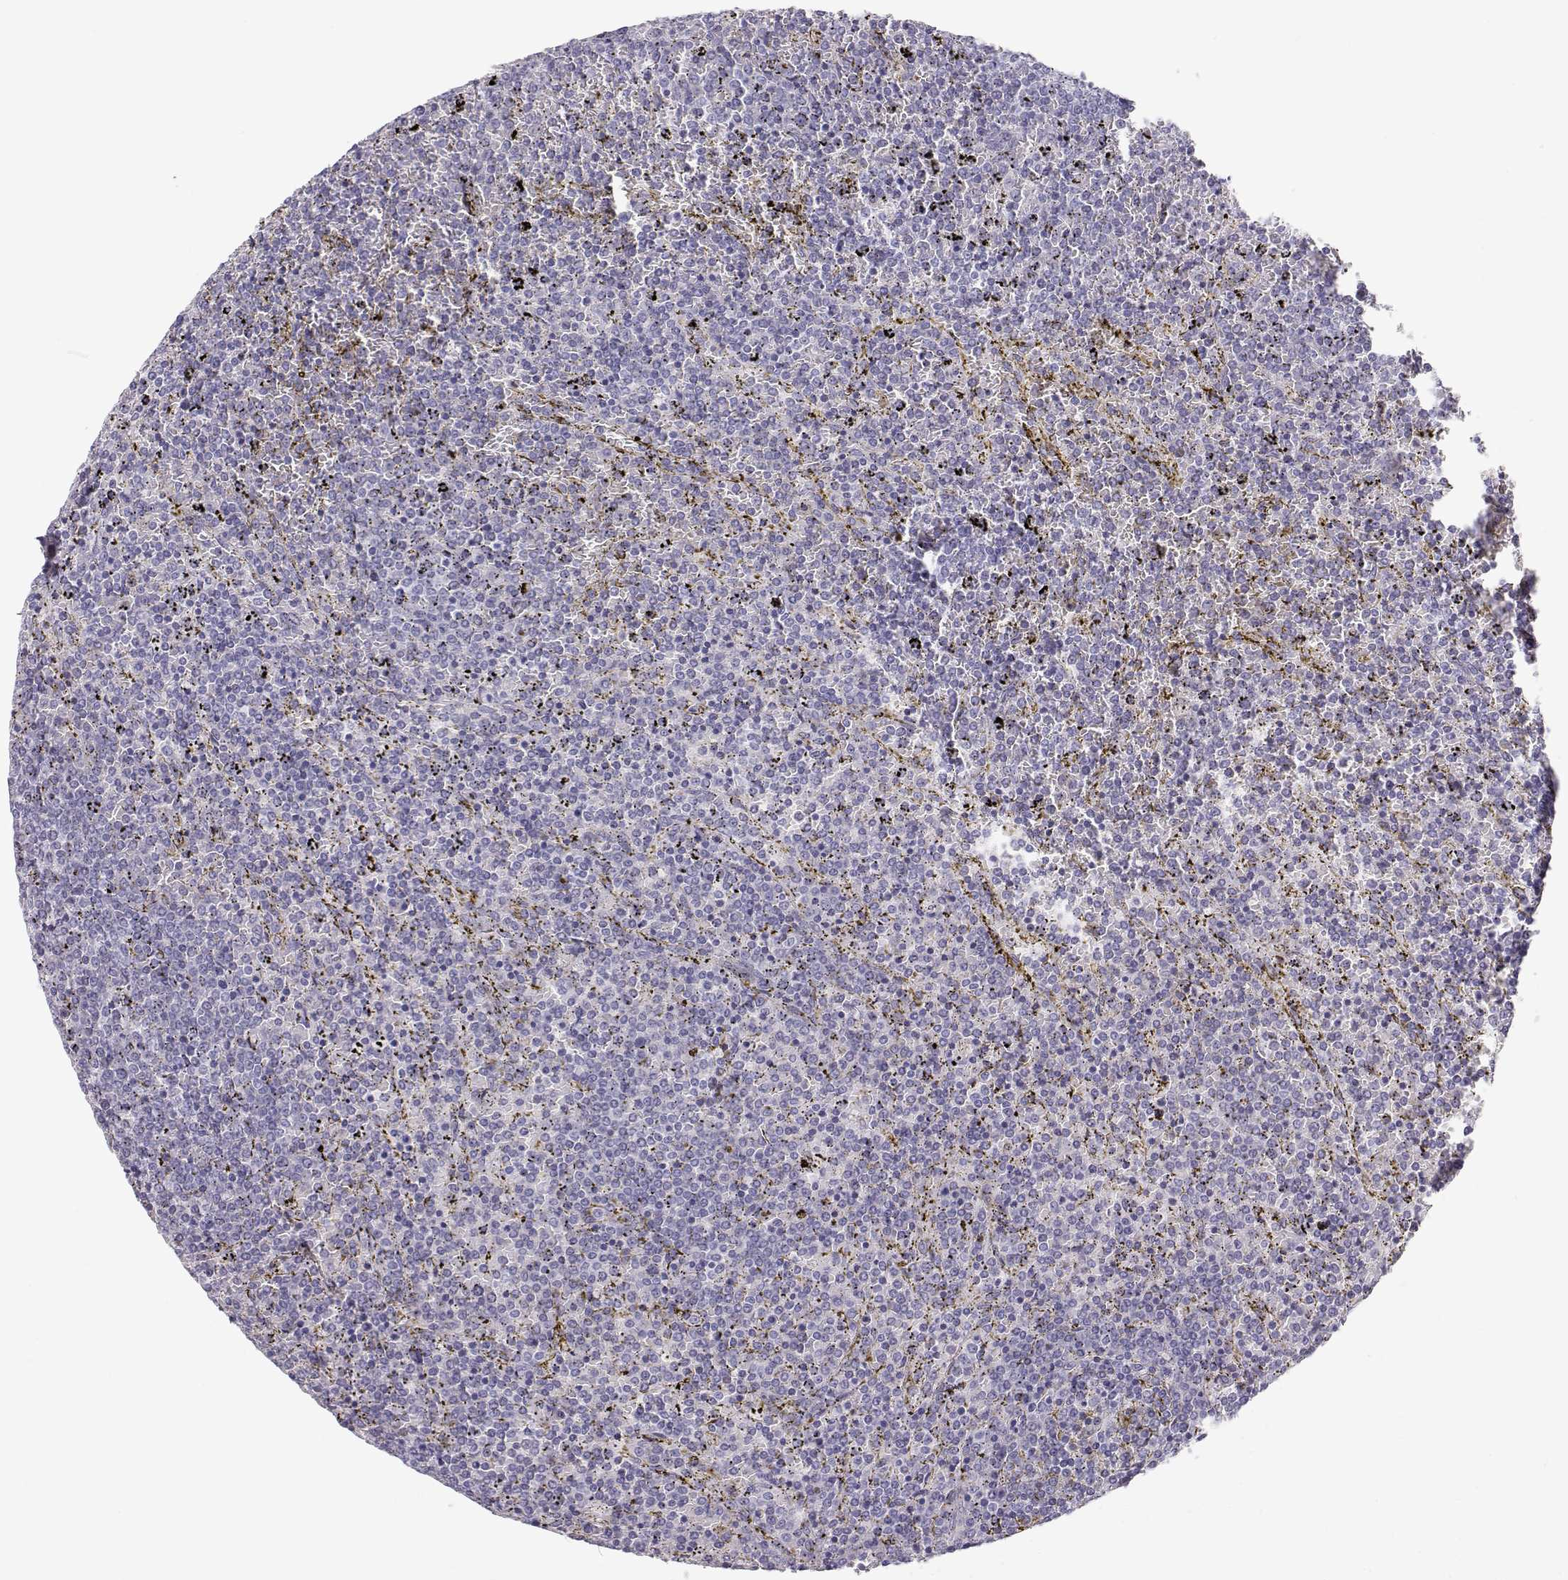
{"staining": {"intensity": "negative", "quantity": "none", "location": "none"}, "tissue": "lymphoma", "cell_type": "Tumor cells", "image_type": "cancer", "snomed": [{"axis": "morphology", "description": "Malignant lymphoma, non-Hodgkin's type, Low grade"}, {"axis": "topography", "description": "Spleen"}], "caption": "There is no significant staining in tumor cells of malignant lymphoma, non-Hodgkin's type (low-grade).", "gene": "TKTL1", "patient": {"sex": "female", "age": 77}}